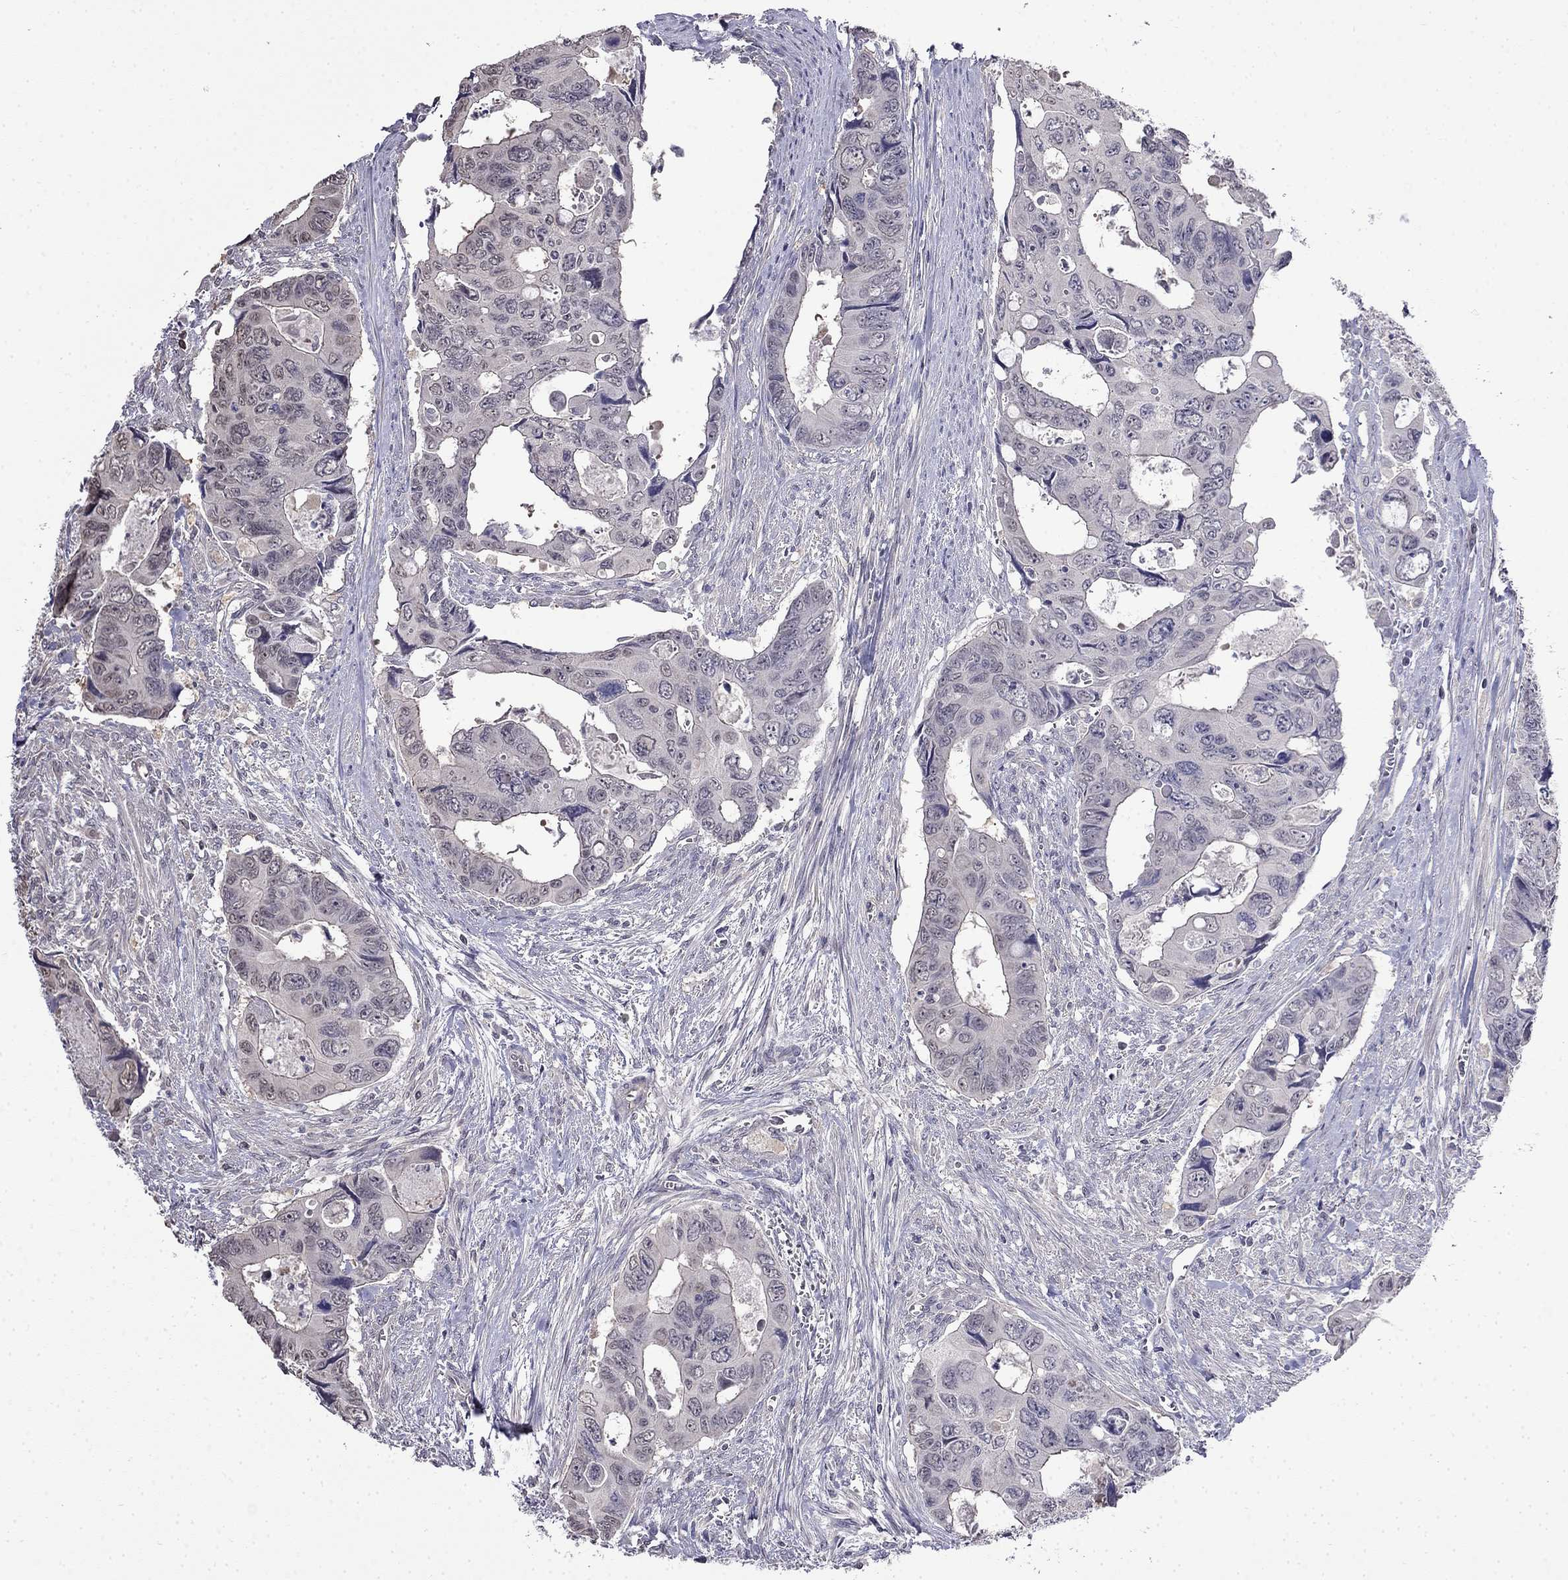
{"staining": {"intensity": "negative", "quantity": "none", "location": "none"}, "tissue": "colorectal cancer", "cell_type": "Tumor cells", "image_type": "cancer", "snomed": [{"axis": "morphology", "description": "Adenocarcinoma, NOS"}, {"axis": "topography", "description": "Rectum"}], "caption": "An image of human adenocarcinoma (colorectal) is negative for staining in tumor cells.", "gene": "GUCA1B", "patient": {"sex": "male", "age": 62}}